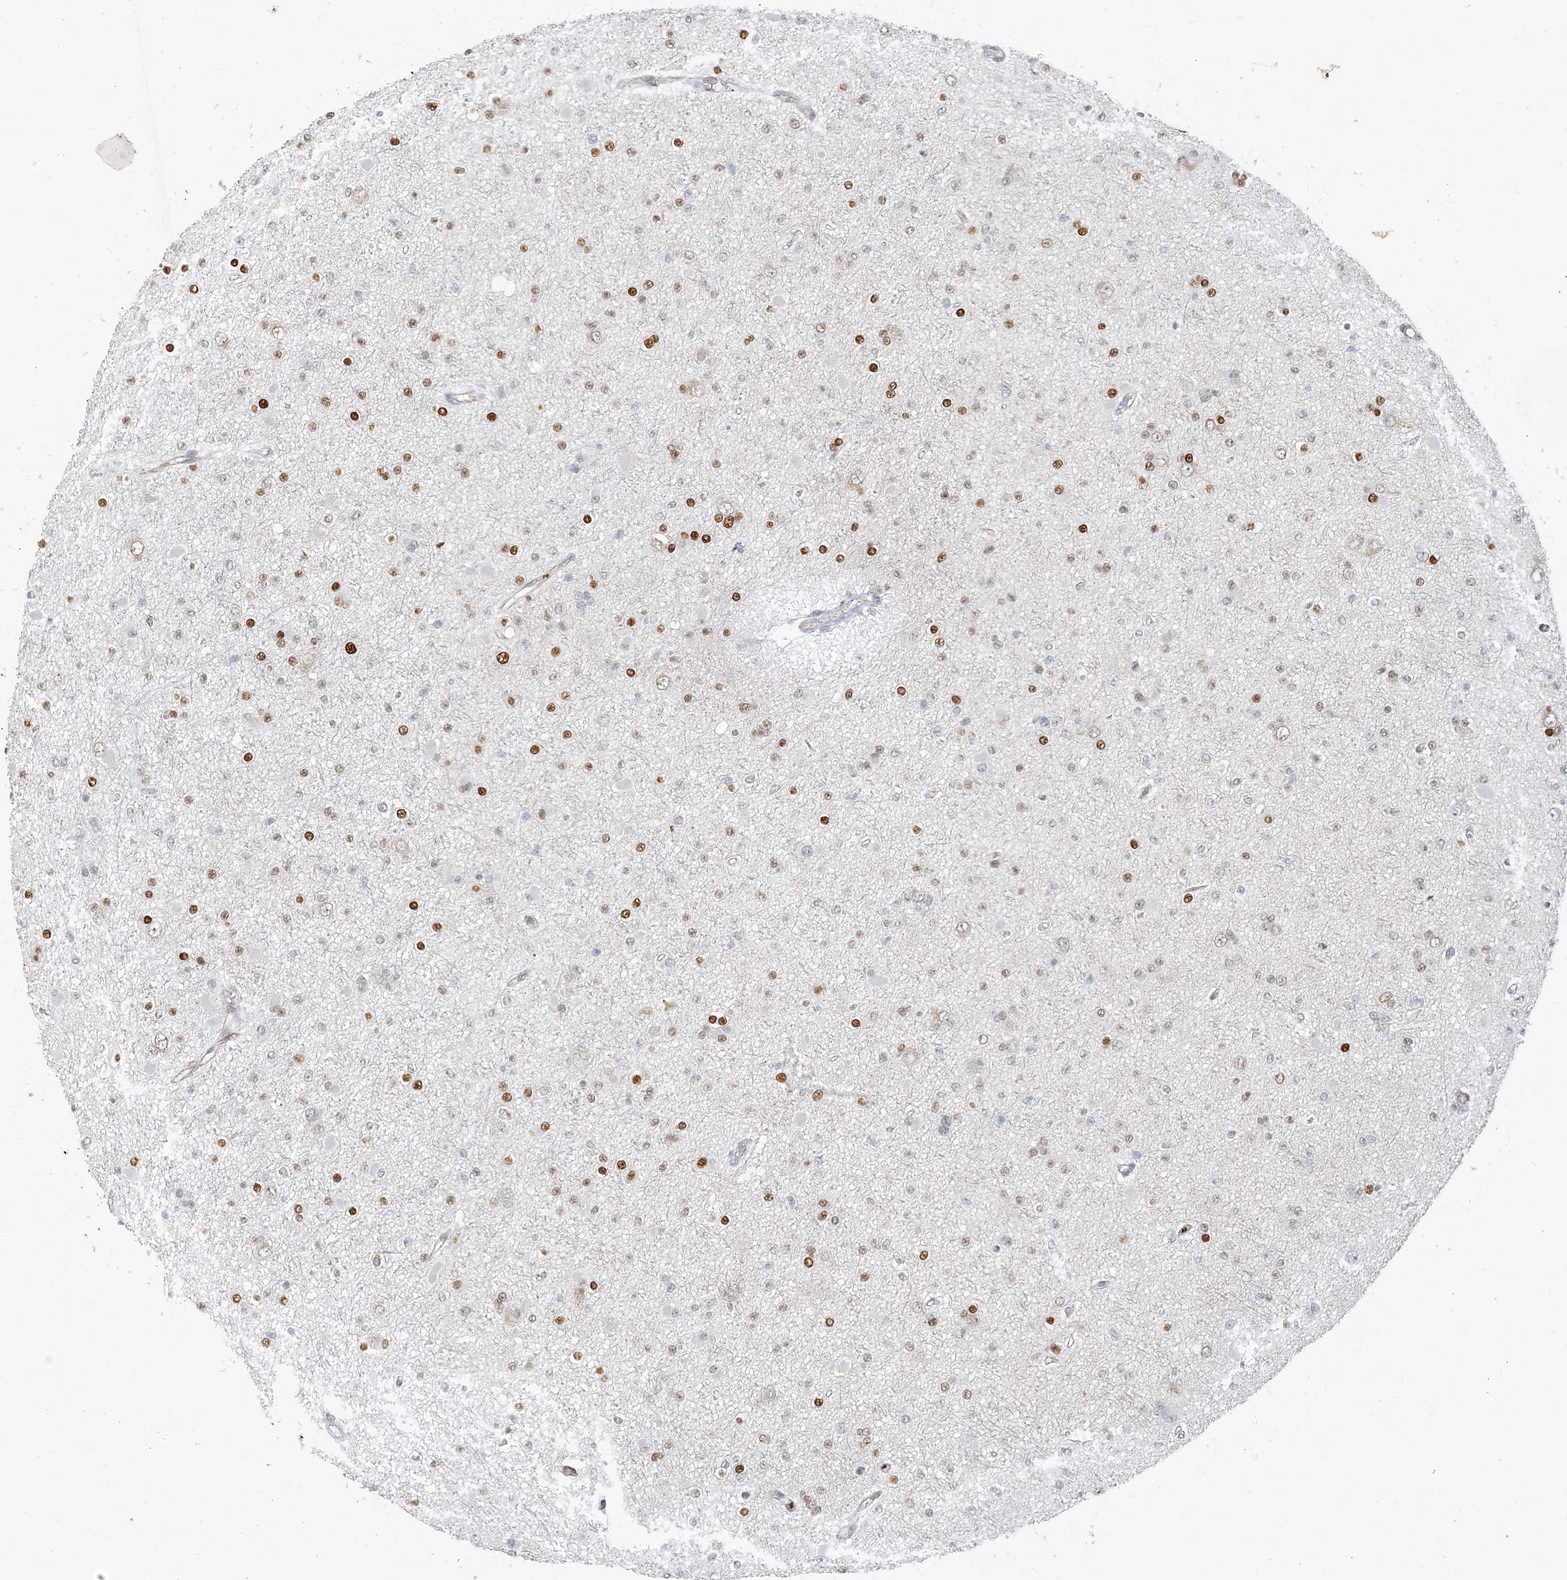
{"staining": {"intensity": "moderate", "quantity": "<25%", "location": "nuclear"}, "tissue": "glioma", "cell_type": "Tumor cells", "image_type": "cancer", "snomed": [{"axis": "morphology", "description": "Glioma, malignant, Low grade"}, {"axis": "topography", "description": "Brain"}], "caption": "The photomicrograph shows a brown stain indicating the presence of a protein in the nuclear of tumor cells in glioma.", "gene": "AK9", "patient": {"sex": "female", "age": 22}}